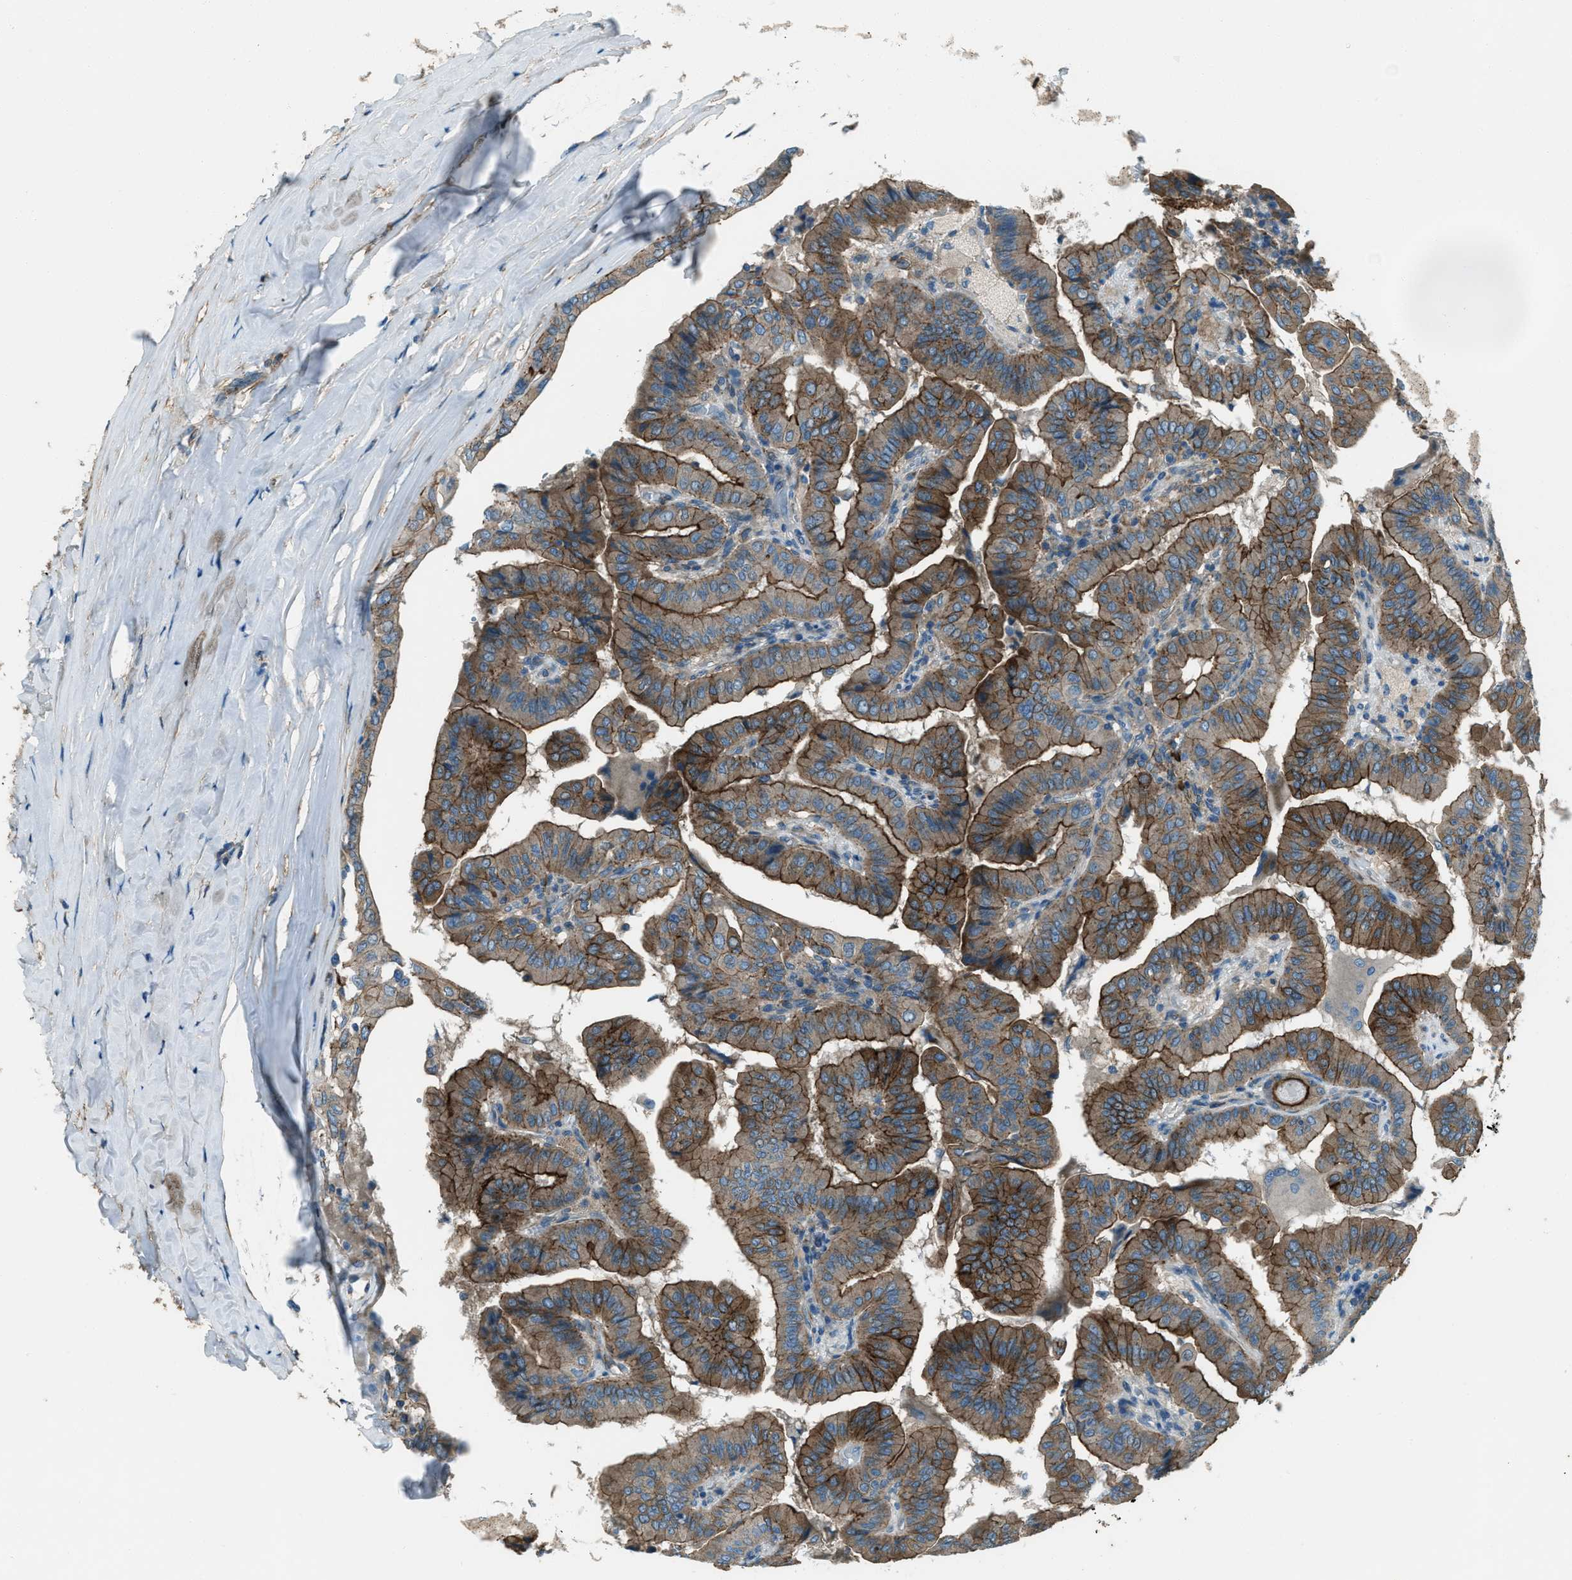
{"staining": {"intensity": "strong", "quantity": ">75%", "location": "cytoplasmic/membranous"}, "tissue": "thyroid cancer", "cell_type": "Tumor cells", "image_type": "cancer", "snomed": [{"axis": "morphology", "description": "Papillary adenocarcinoma, NOS"}, {"axis": "topography", "description": "Thyroid gland"}], "caption": "Strong cytoplasmic/membranous staining for a protein is appreciated in about >75% of tumor cells of thyroid papillary adenocarcinoma using IHC.", "gene": "SVIL", "patient": {"sex": "male", "age": 33}}